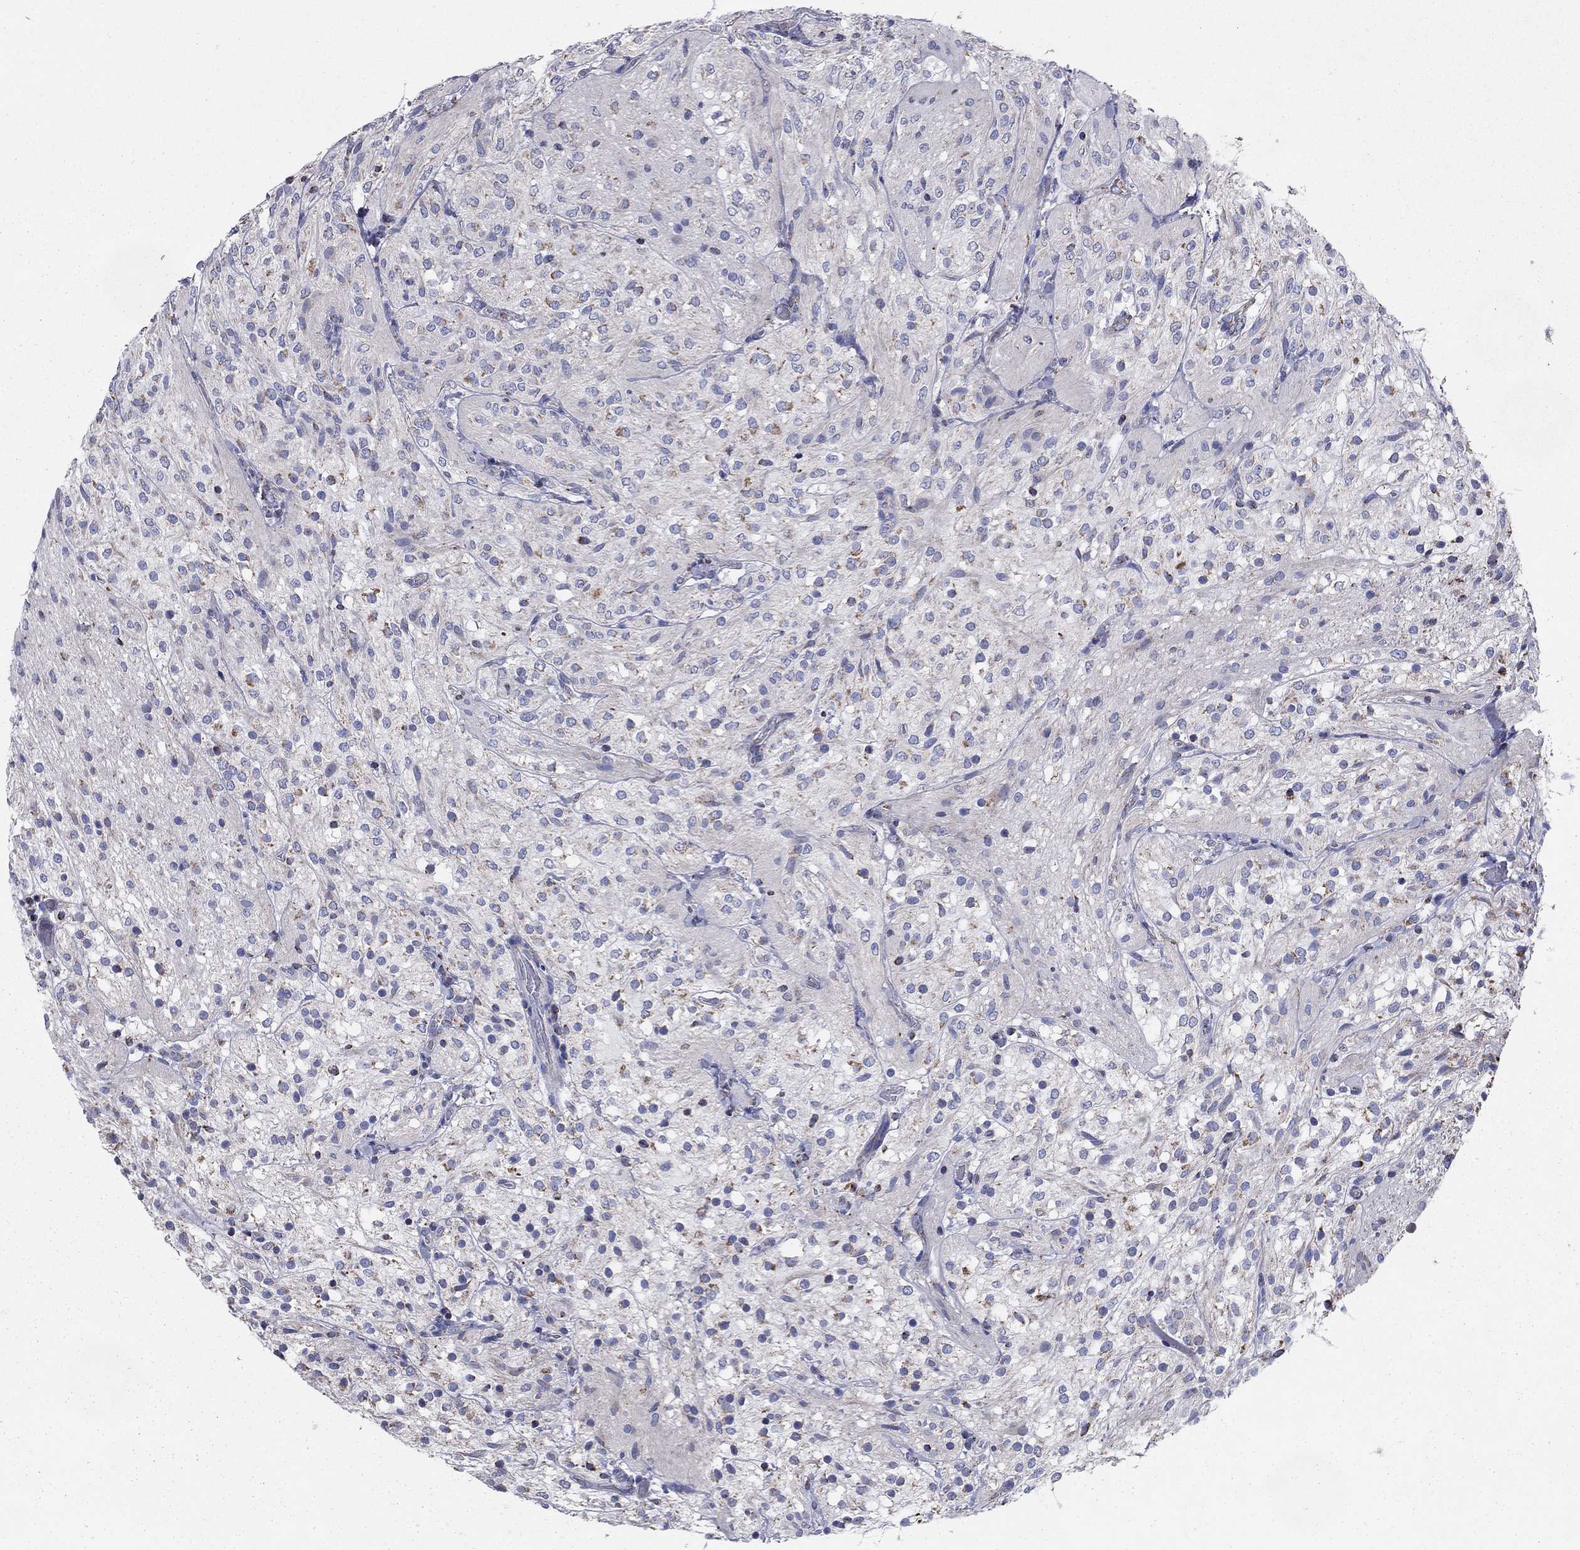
{"staining": {"intensity": "weak", "quantity": "<25%", "location": "cytoplasmic/membranous"}, "tissue": "glioma", "cell_type": "Tumor cells", "image_type": "cancer", "snomed": [{"axis": "morphology", "description": "Glioma, malignant, Low grade"}, {"axis": "topography", "description": "Brain"}], "caption": "Micrograph shows no protein positivity in tumor cells of malignant glioma (low-grade) tissue.", "gene": "NDUFA4L2", "patient": {"sex": "male", "age": 3}}